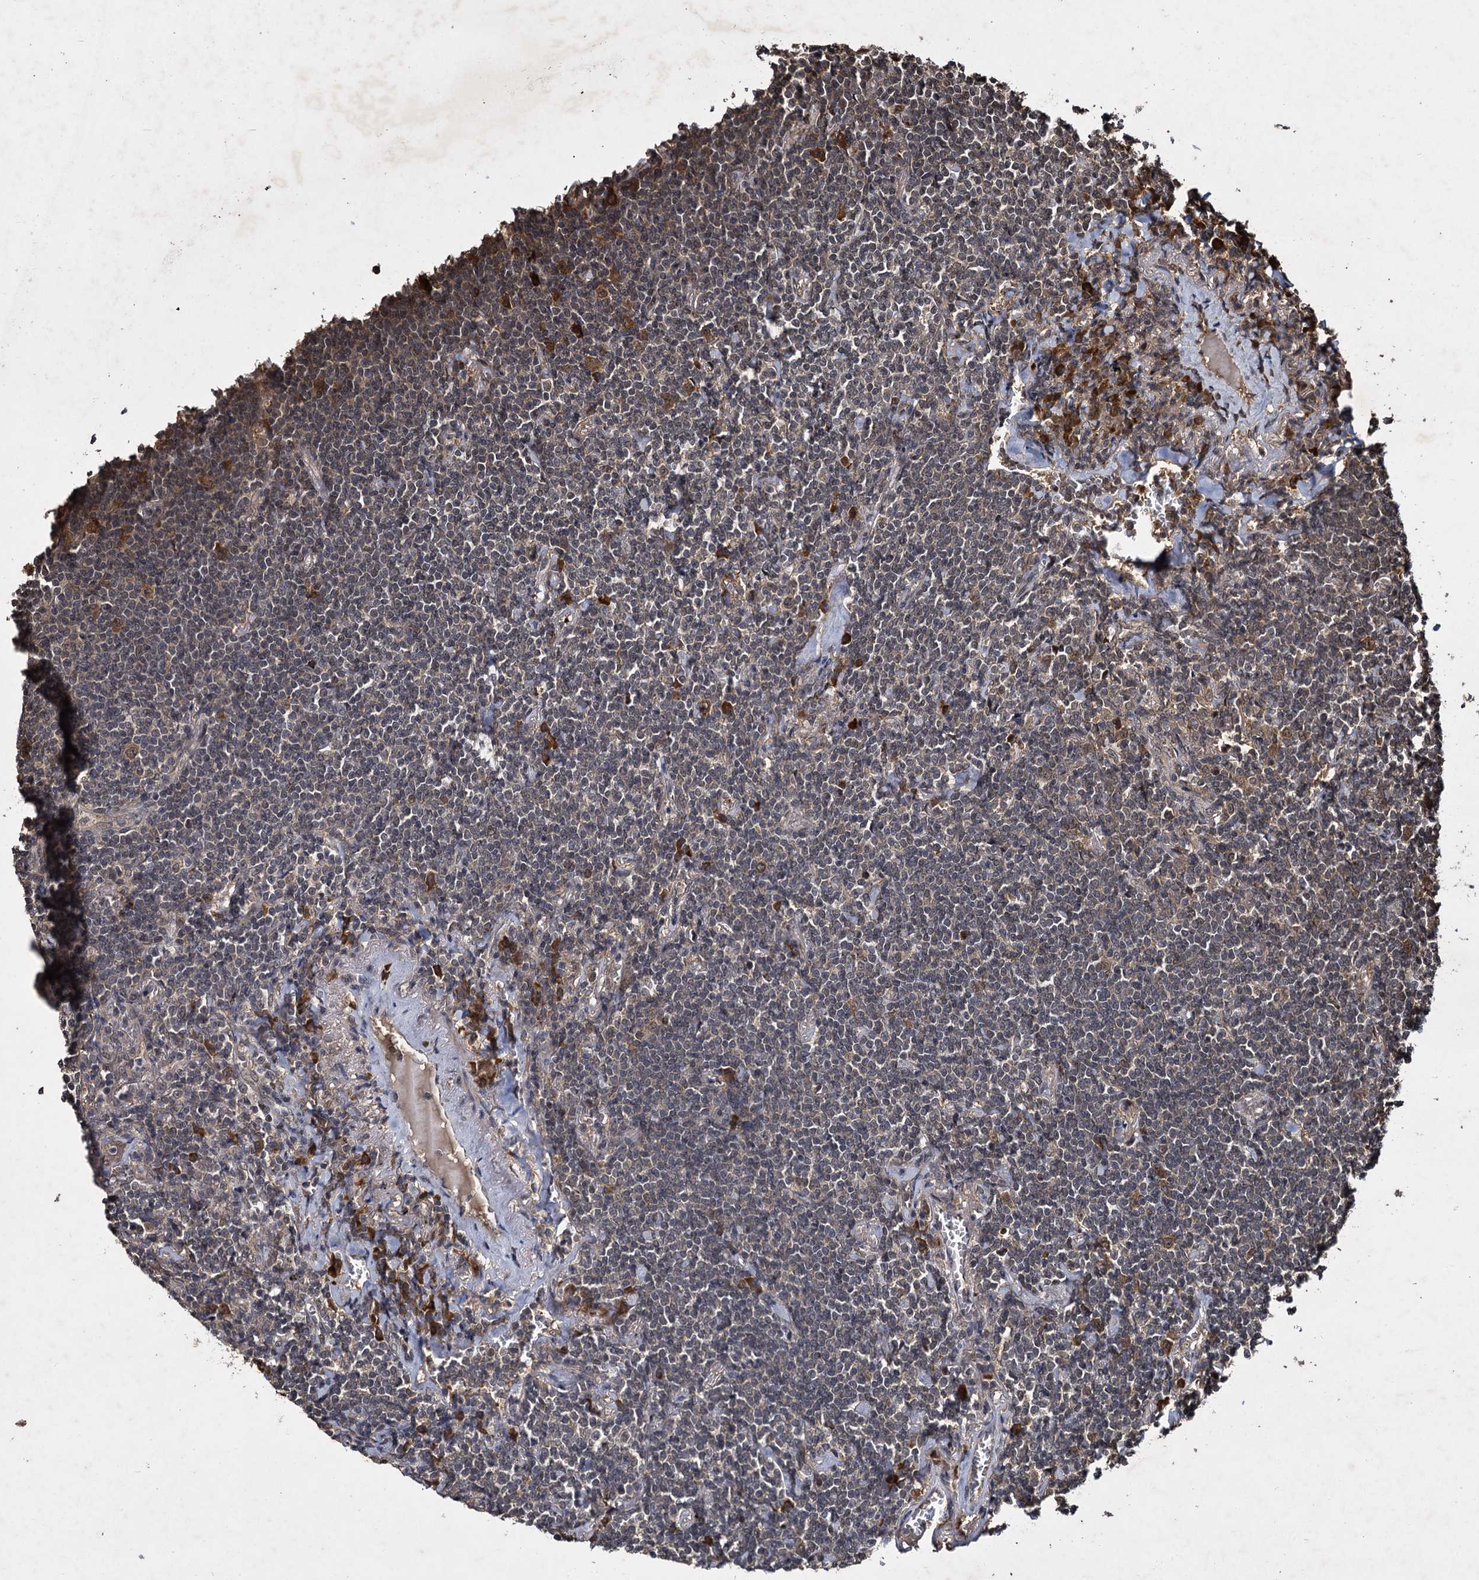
{"staining": {"intensity": "weak", "quantity": "25%-75%", "location": "cytoplasmic/membranous"}, "tissue": "lymphoma", "cell_type": "Tumor cells", "image_type": "cancer", "snomed": [{"axis": "morphology", "description": "Malignant lymphoma, non-Hodgkin's type, Low grade"}, {"axis": "topography", "description": "Lung"}], "caption": "IHC staining of lymphoma, which reveals low levels of weak cytoplasmic/membranous expression in about 25%-75% of tumor cells indicating weak cytoplasmic/membranous protein staining. The staining was performed using DAB (3,3'-diaminobenzidine) (brown) for protein detection and nuclei were counterstained in hematoxylin (blue).", "gene": "SLC46A3", "patient": {"sex": "female", "age": 71}}